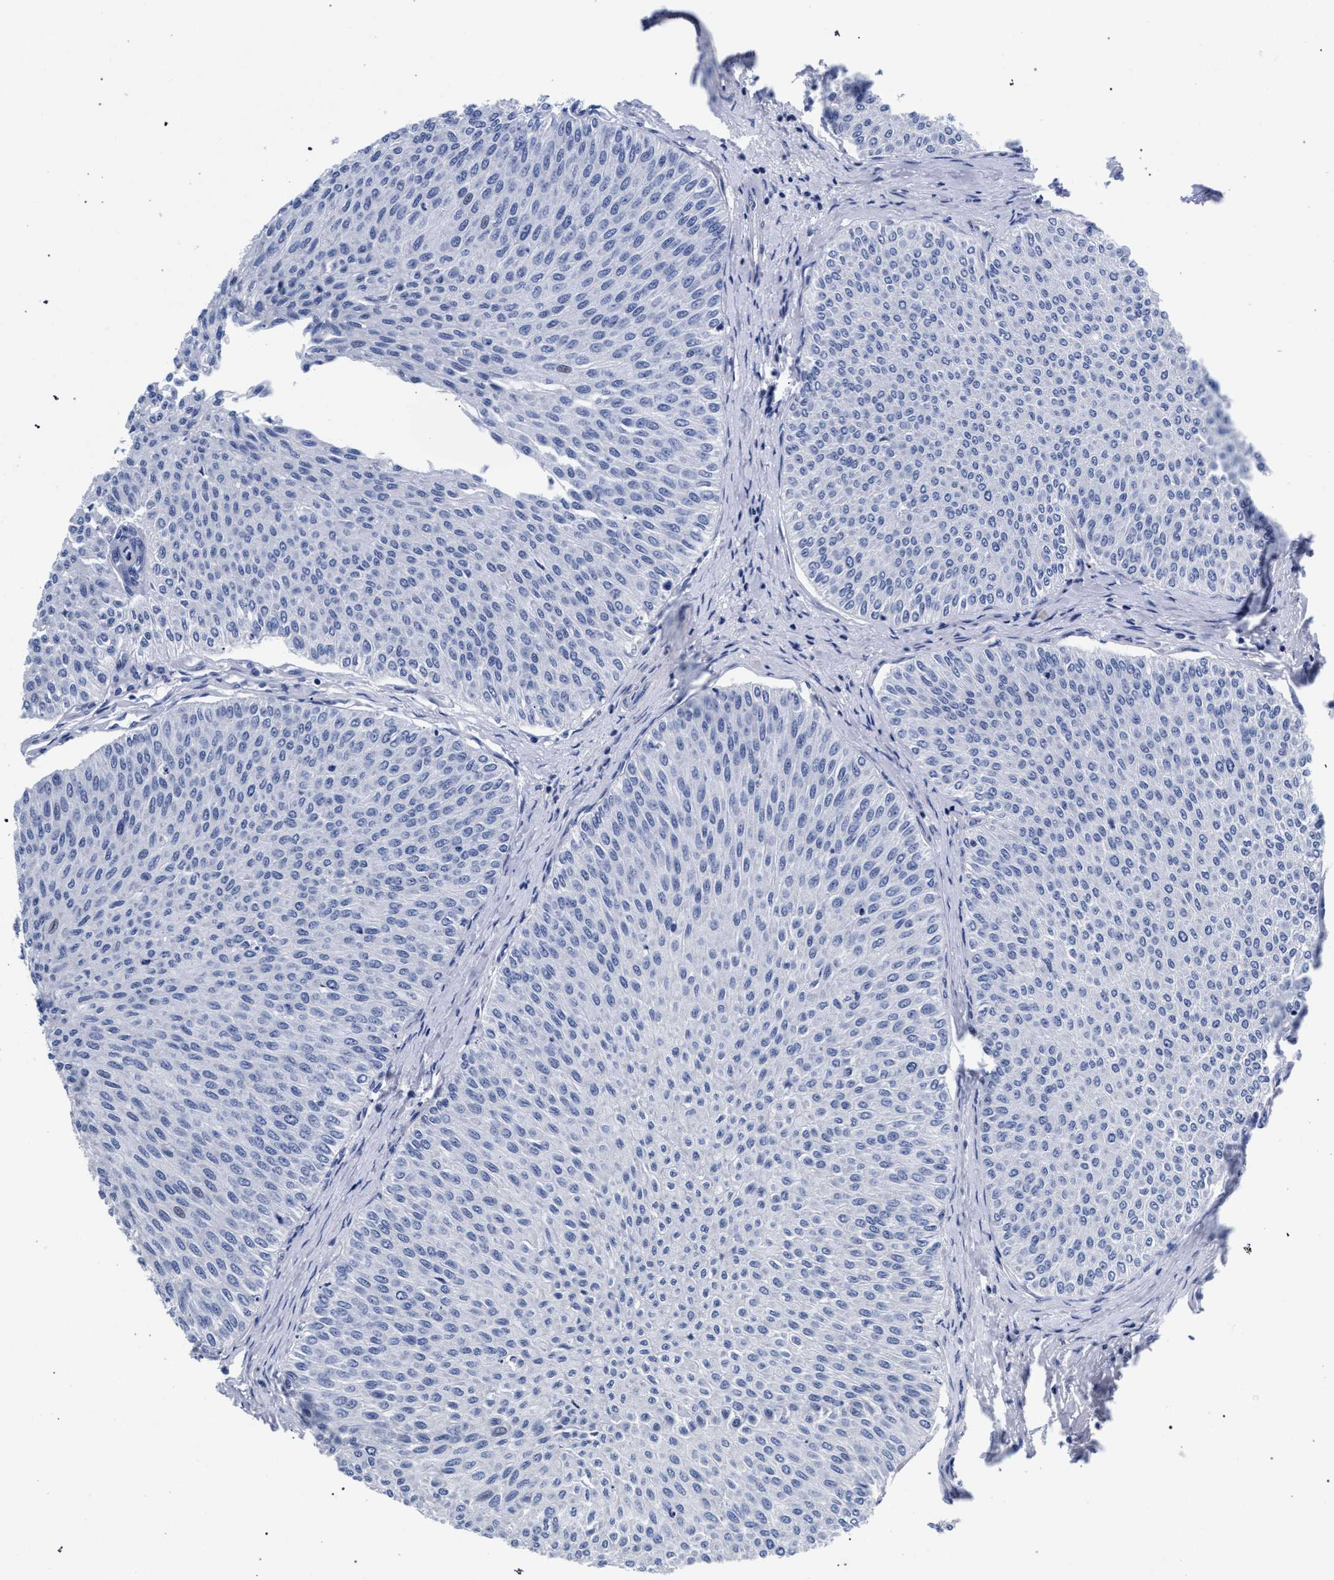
{"staining": {"intensity": "negative", "quantity": "none", "location": "none"}, "tissue": "urothelial cancer", "cell_type": "Tumor cells", "image_type": "cancer", "snomed": [{"axis": "morphology", "description": "Urothelial carcinoma, Low grade"}, {"axis": "topography", "description": "Urinary bladder"}], "caption": "Tumor cells are negative for brown protein staining in urothelial cancer. (Immunohistochemistry (ihc), brightfield microscopy, high magnification).", "gene": "AKAP4", "patient": {"sex": "male", "age": 78}}